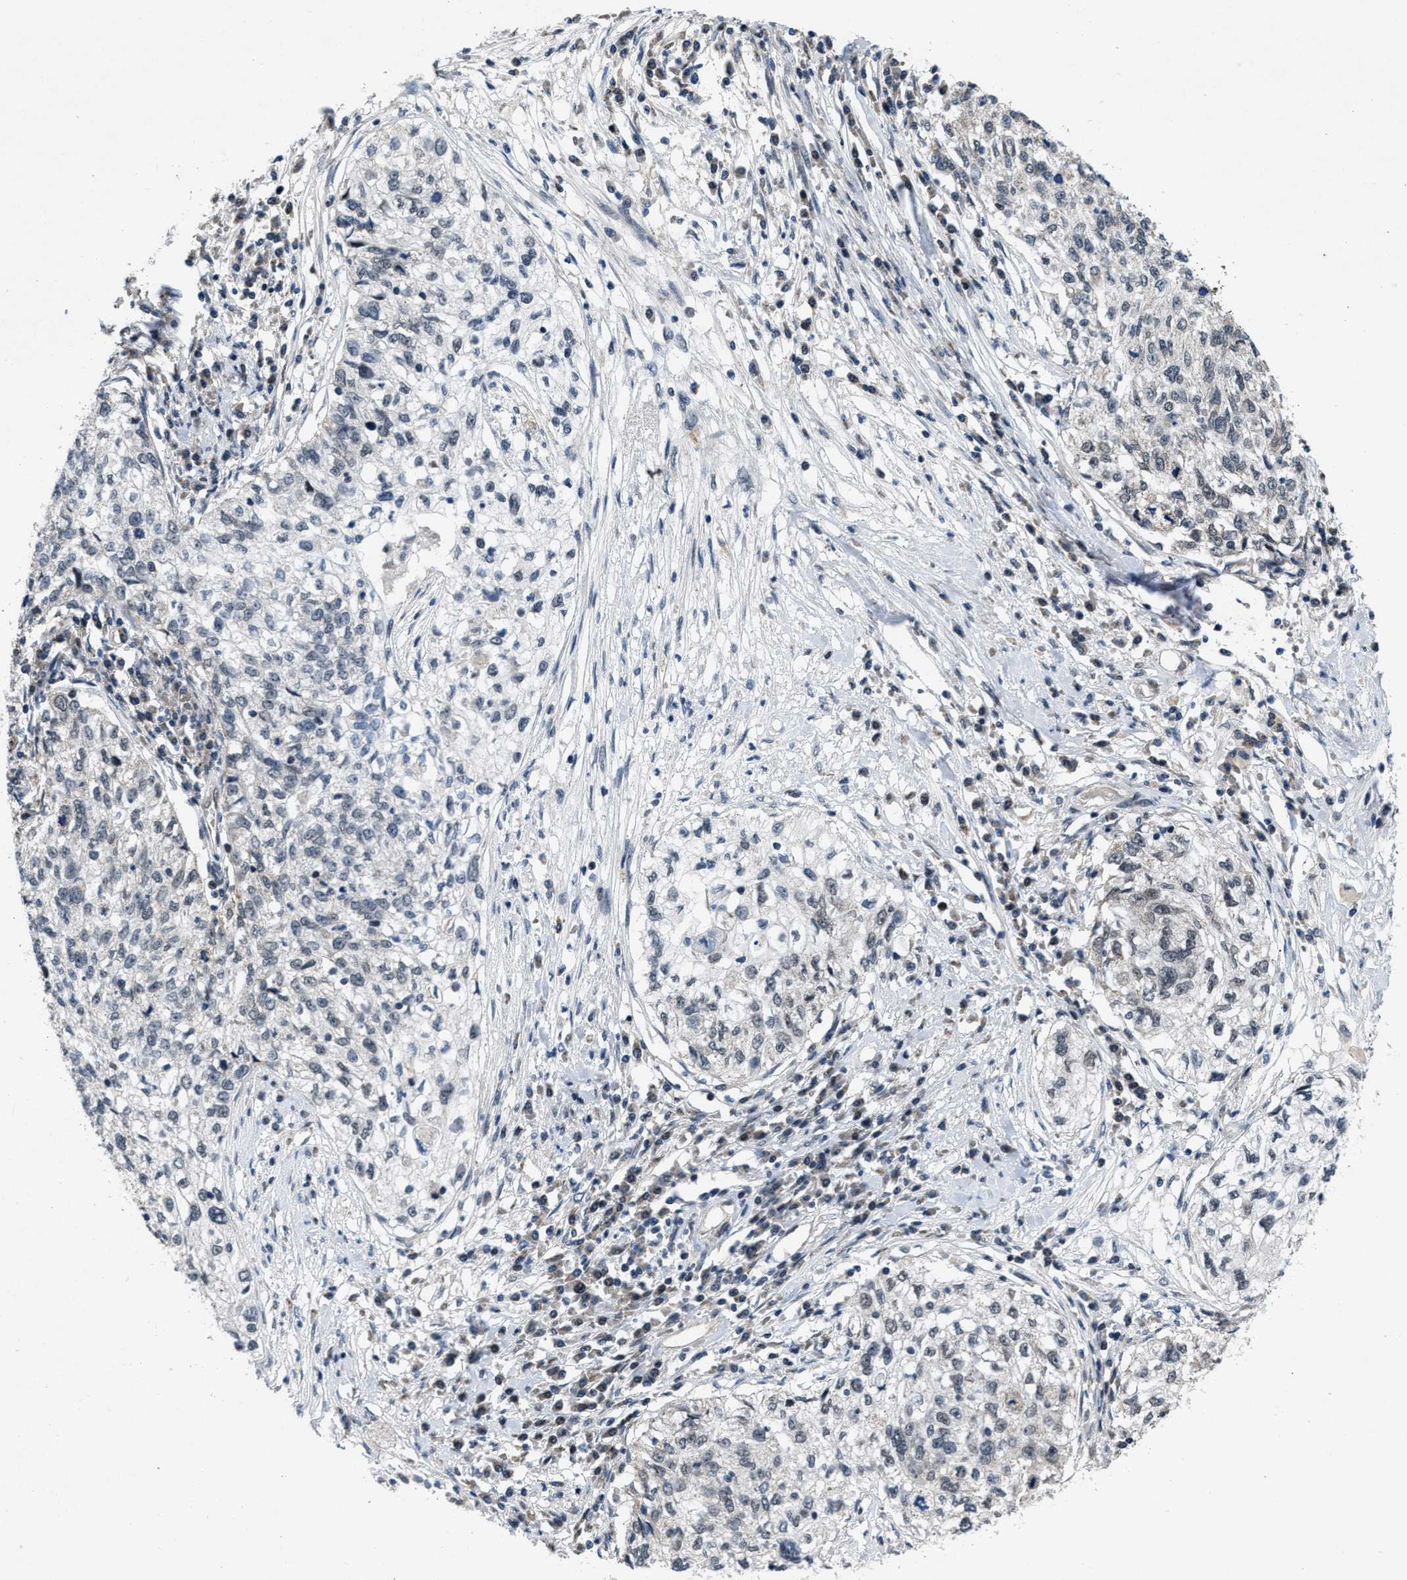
{"staining": {"intensity": "negative", "quantity": "none", "location": "none"}, "tissue": "cervical cancer", "cell_type": "Tumor cells", "image_type": "cancer", "snomed": [{"axis": "morphology", "description": "Squamous cell carcinoma, NOS"}, {"axis": "topography", "description": "Cervix"}], "caption": "High magnification brightfield microscopy of cervical squamous cell carcinoma stained with DAB (3,3'-diaminobenzidine) (brown) and counterstained with hematoxylin (blue): tumor cells show no significant staining.", "gene": "ZNHIT1", "patient": {"sex": "female", "age": 57}}